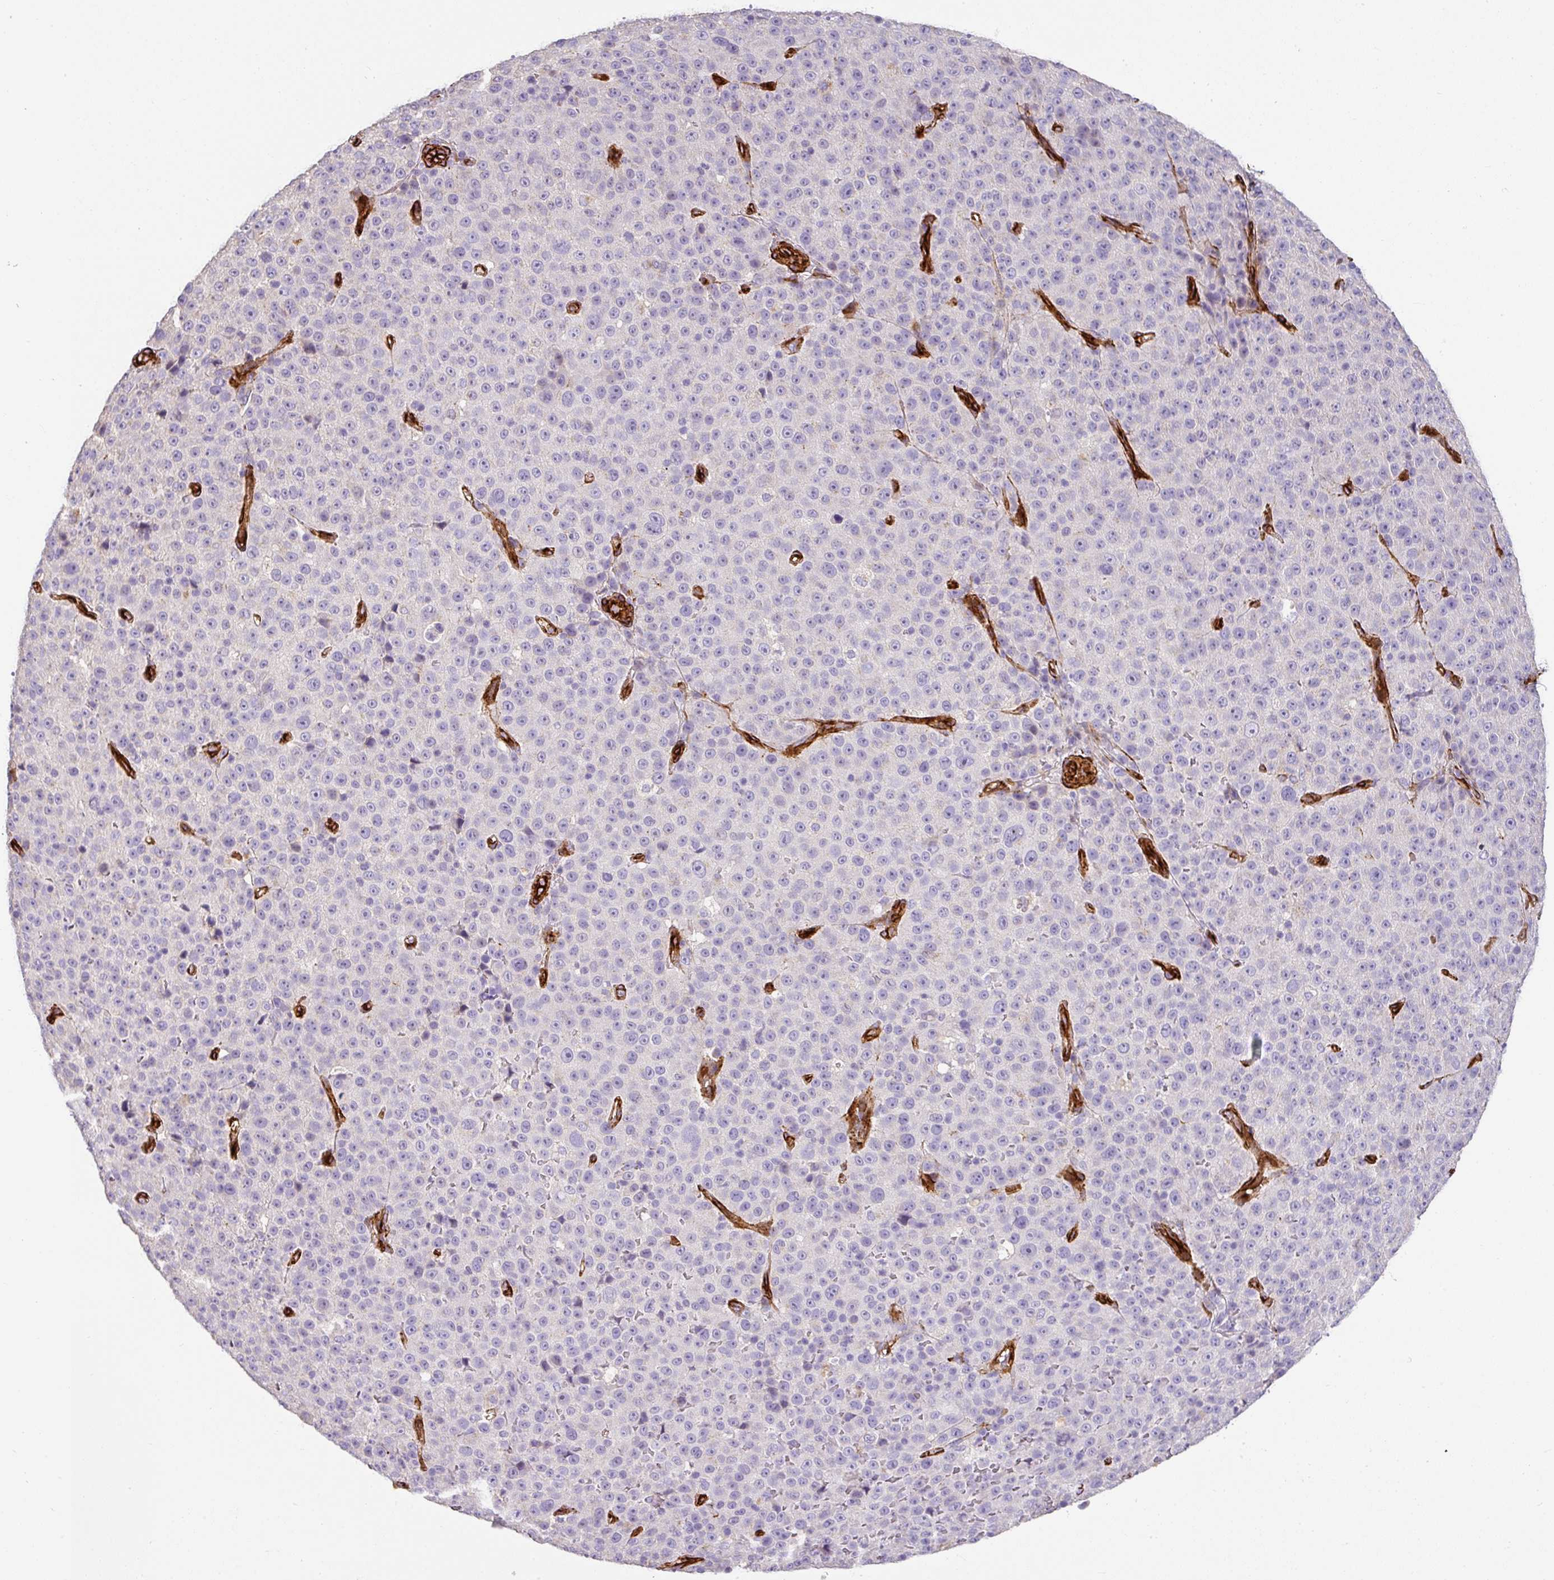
{"staining": {"intensity": "negative", "quantity": "none", "location": "none"}, "tissue": "melanoma", "cell_type": "Tumor cells", "image_type": "cancer", "snomed": [{"axis": "morphology", "description": "Malignant melanoma, Metastatic site"}, {"axis": "topography", "description": "Skin"}, {"axis": "topography", "description": "Lymph node"}], "caption": "Image shows no protein expression in tumor cells of malignant melanoma (metastatic site) tissue. Brightfield microscopy of immunohistochemistry stained with DAB (brown) and hematoxylin (blue), captured at high magnification.", "gene": "SLC25A17", "patient": {"sex": "male", "age": 66}}